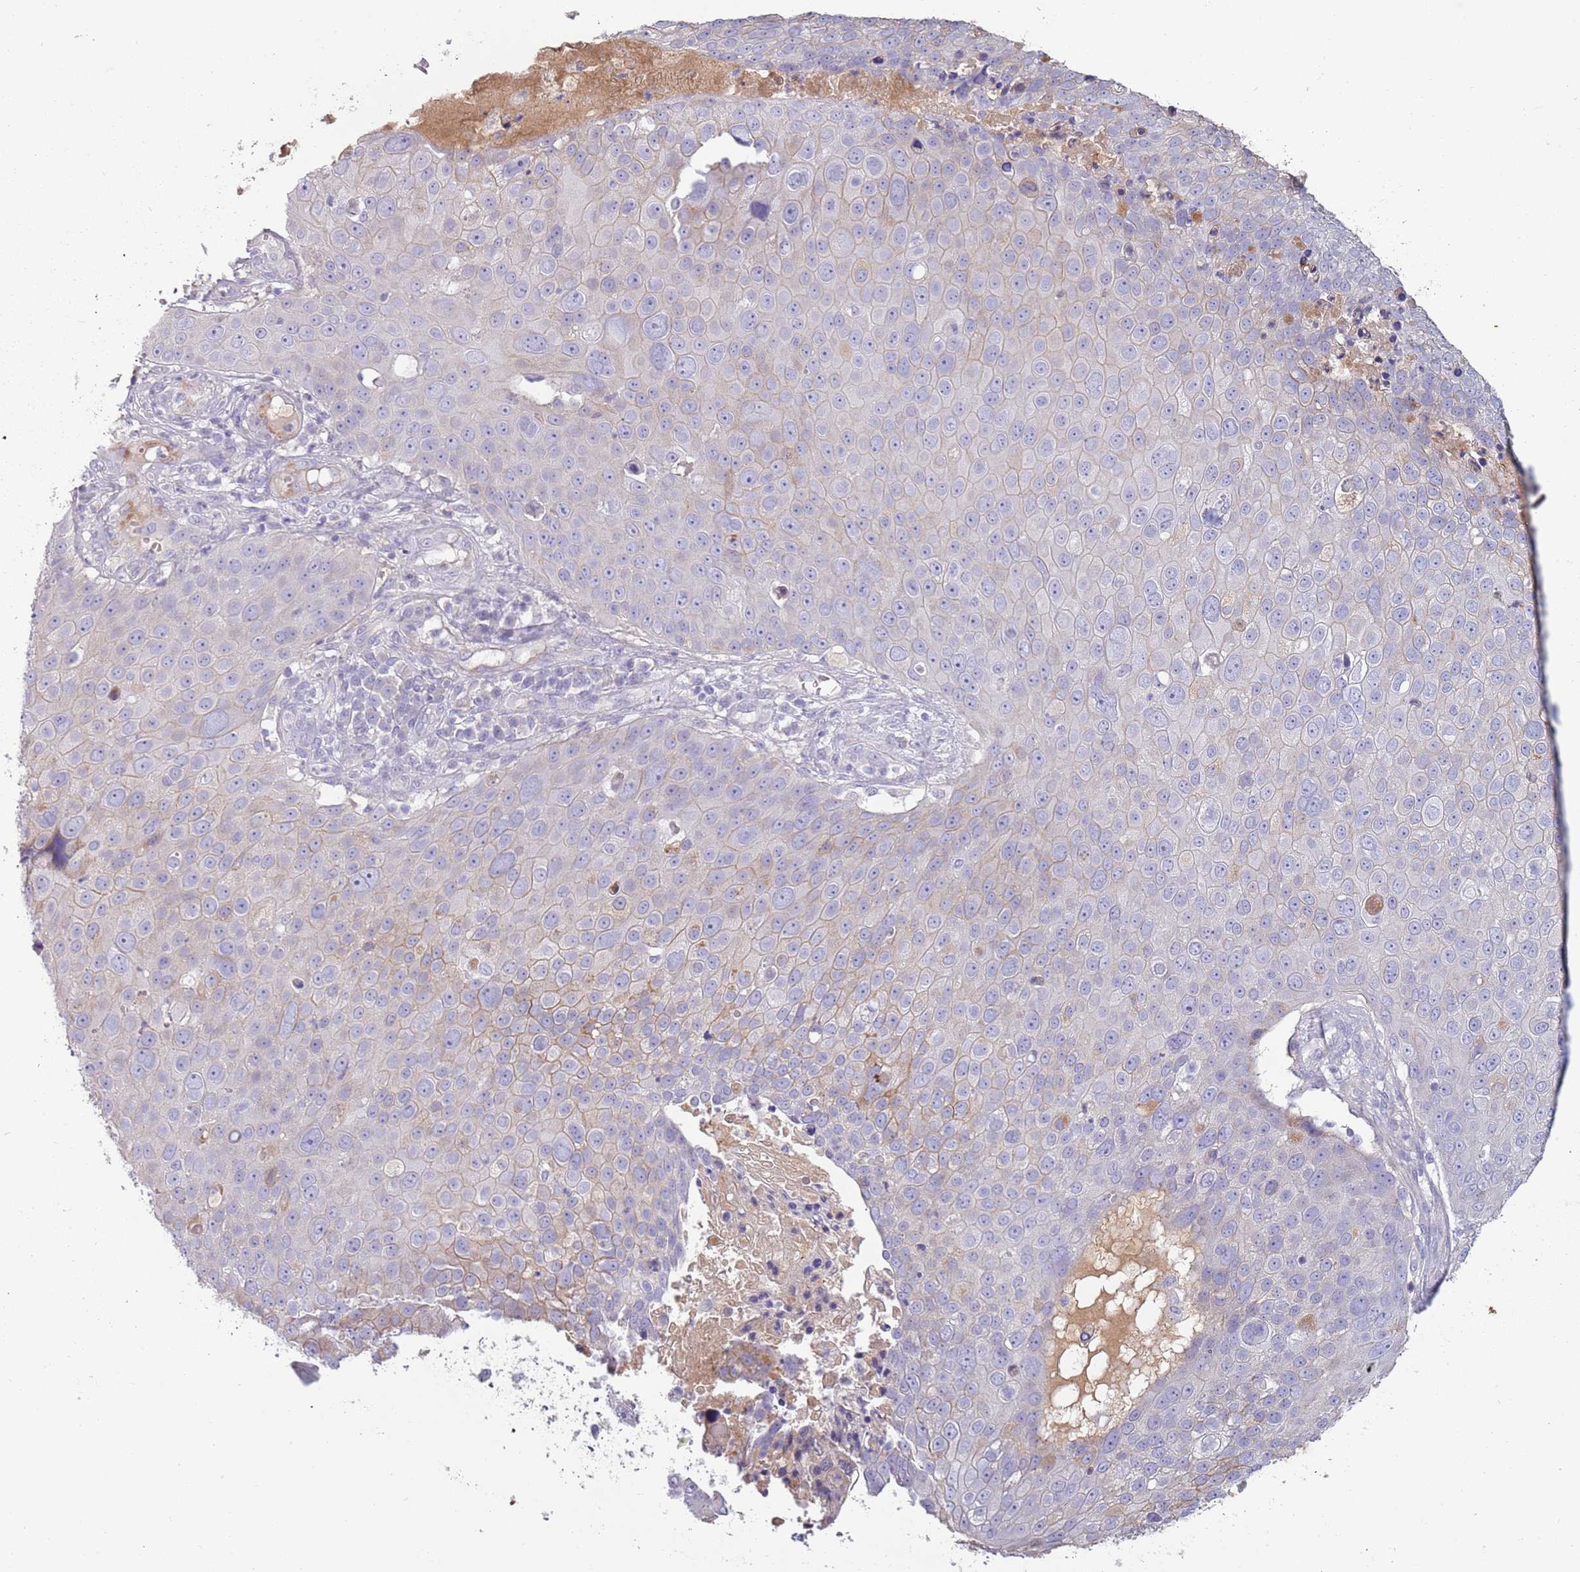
{"staining": {"intensity": "weak", "quantity": "<25%", "location": "cytoplasmic/membranous"}, "tissue": "skin cancer", "cell_type": "Tumor cells", "image_type": "cancer", "snomed": [{"axis": "morphology", "description": "Squamous cell carcinoma, NOS"}, {"axis": "topography", "description": "Skin"}], "caption": "Immunohistochemistry micrograph of neoplastic tissue: human skin squamous cell carcinoma stained with DAB demonstrates no significant protein staining in tumor cells. The staining is performed using DAB brown chromogen with nuclei counter-stained in using hematoxylin.", "gene": "TNFRSF6B", "patient": {"sex": "male", "age": 71}}